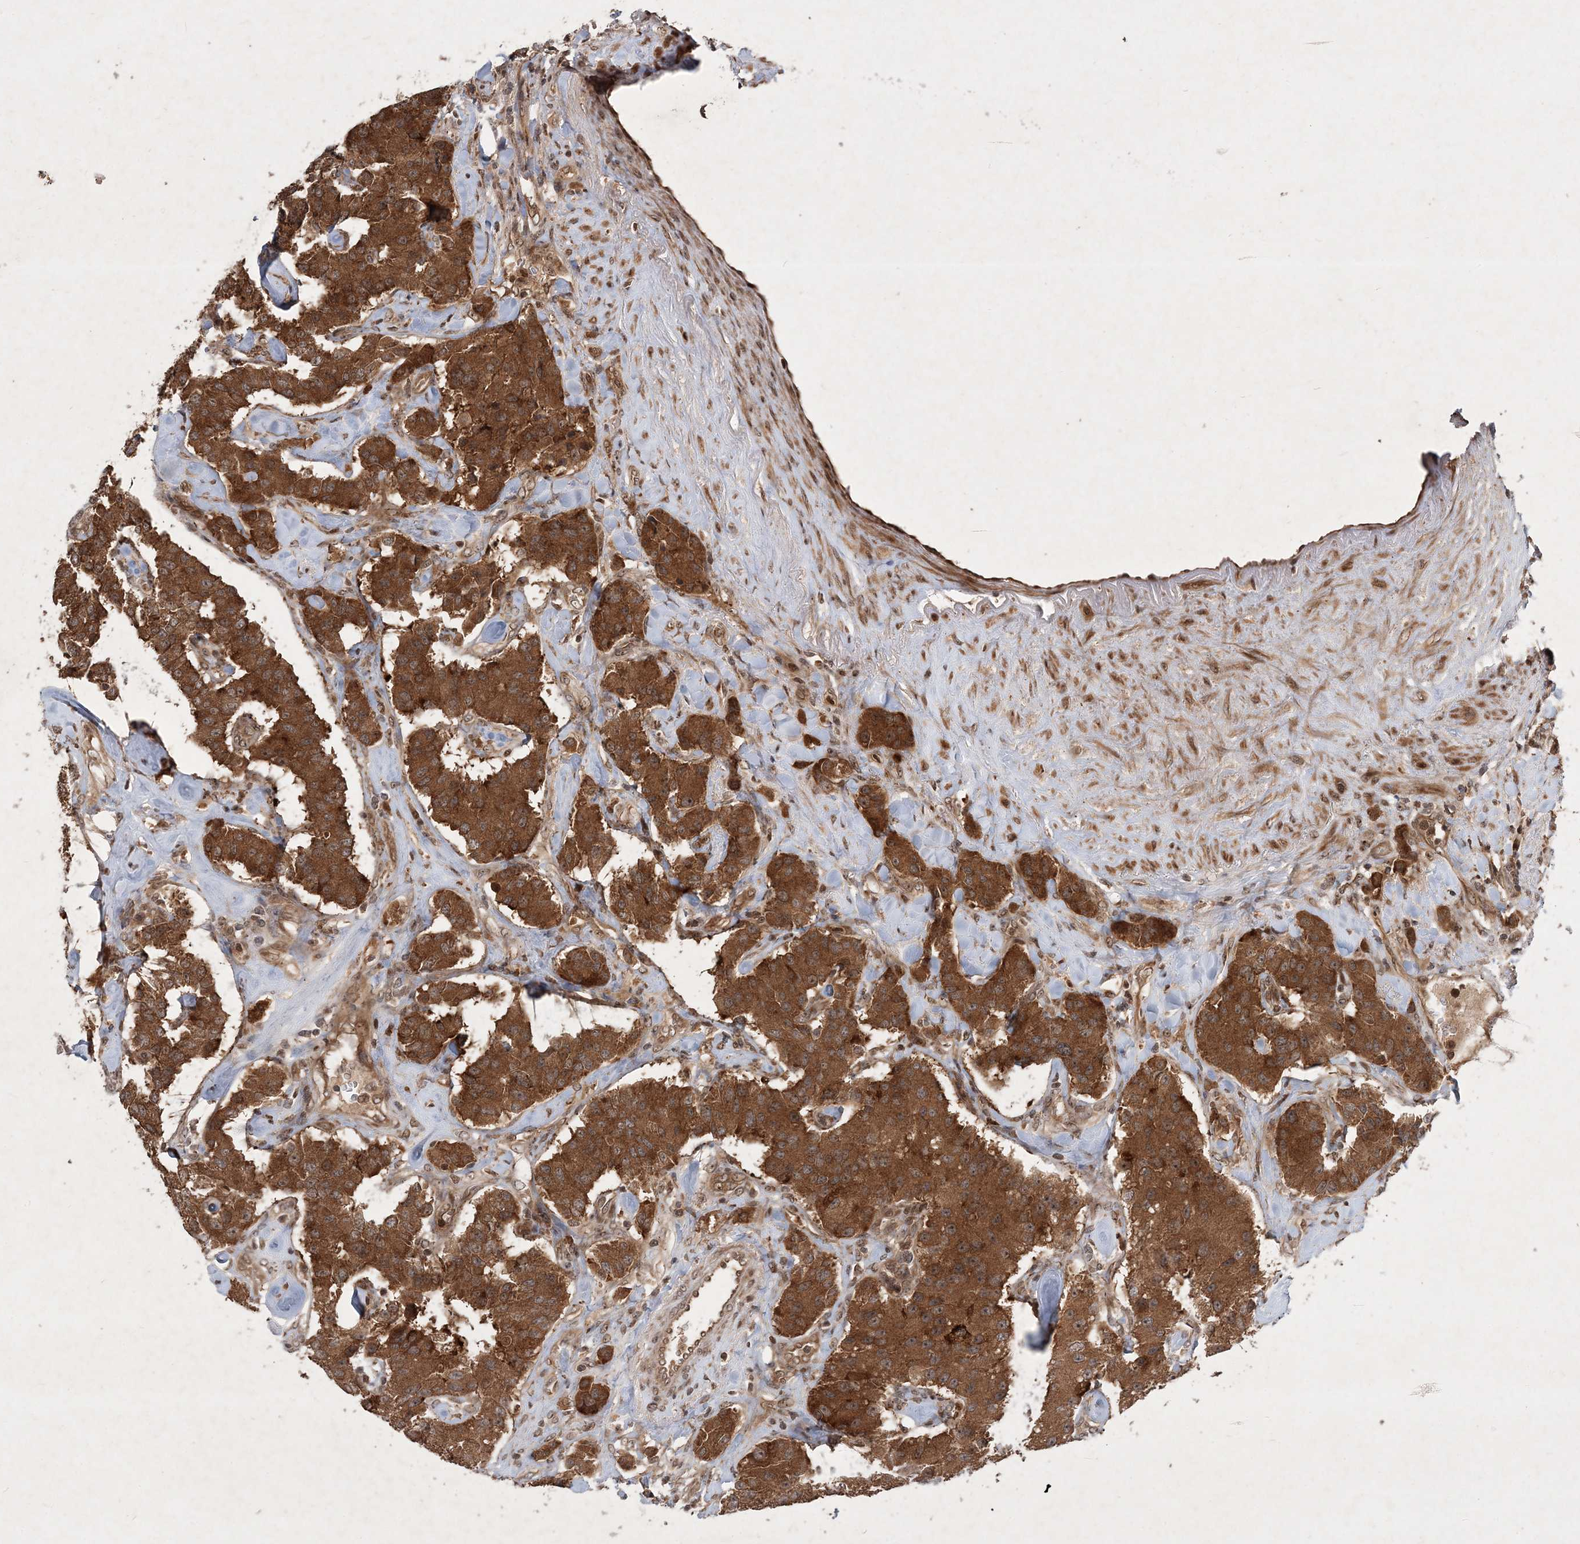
{"staining": {"intensity": "moderate", "quantity": ">75%", "location": "cytoplasmic/membranous"}, "tissue": "carcinoid", "cell_type": "Tumor cells", "image_type": "cancer", "snomed": [{"axis": "morphology", "description": "Carcinoid, malignant, NOS"}, {"axis": "topography", "description": "Pancreas"}], "caption": "Tumor cells display medium levels of moderate cytoplasmic/membranous expression in approximately >75% of cells in human carcinoid (malignant). The staining was performed using DAB, with brown indicating positive protein expression. Nuclei are stained blue with hematoxylin.", "gene": "UBR3", "patient": {"sex": "male", "age": 41}}